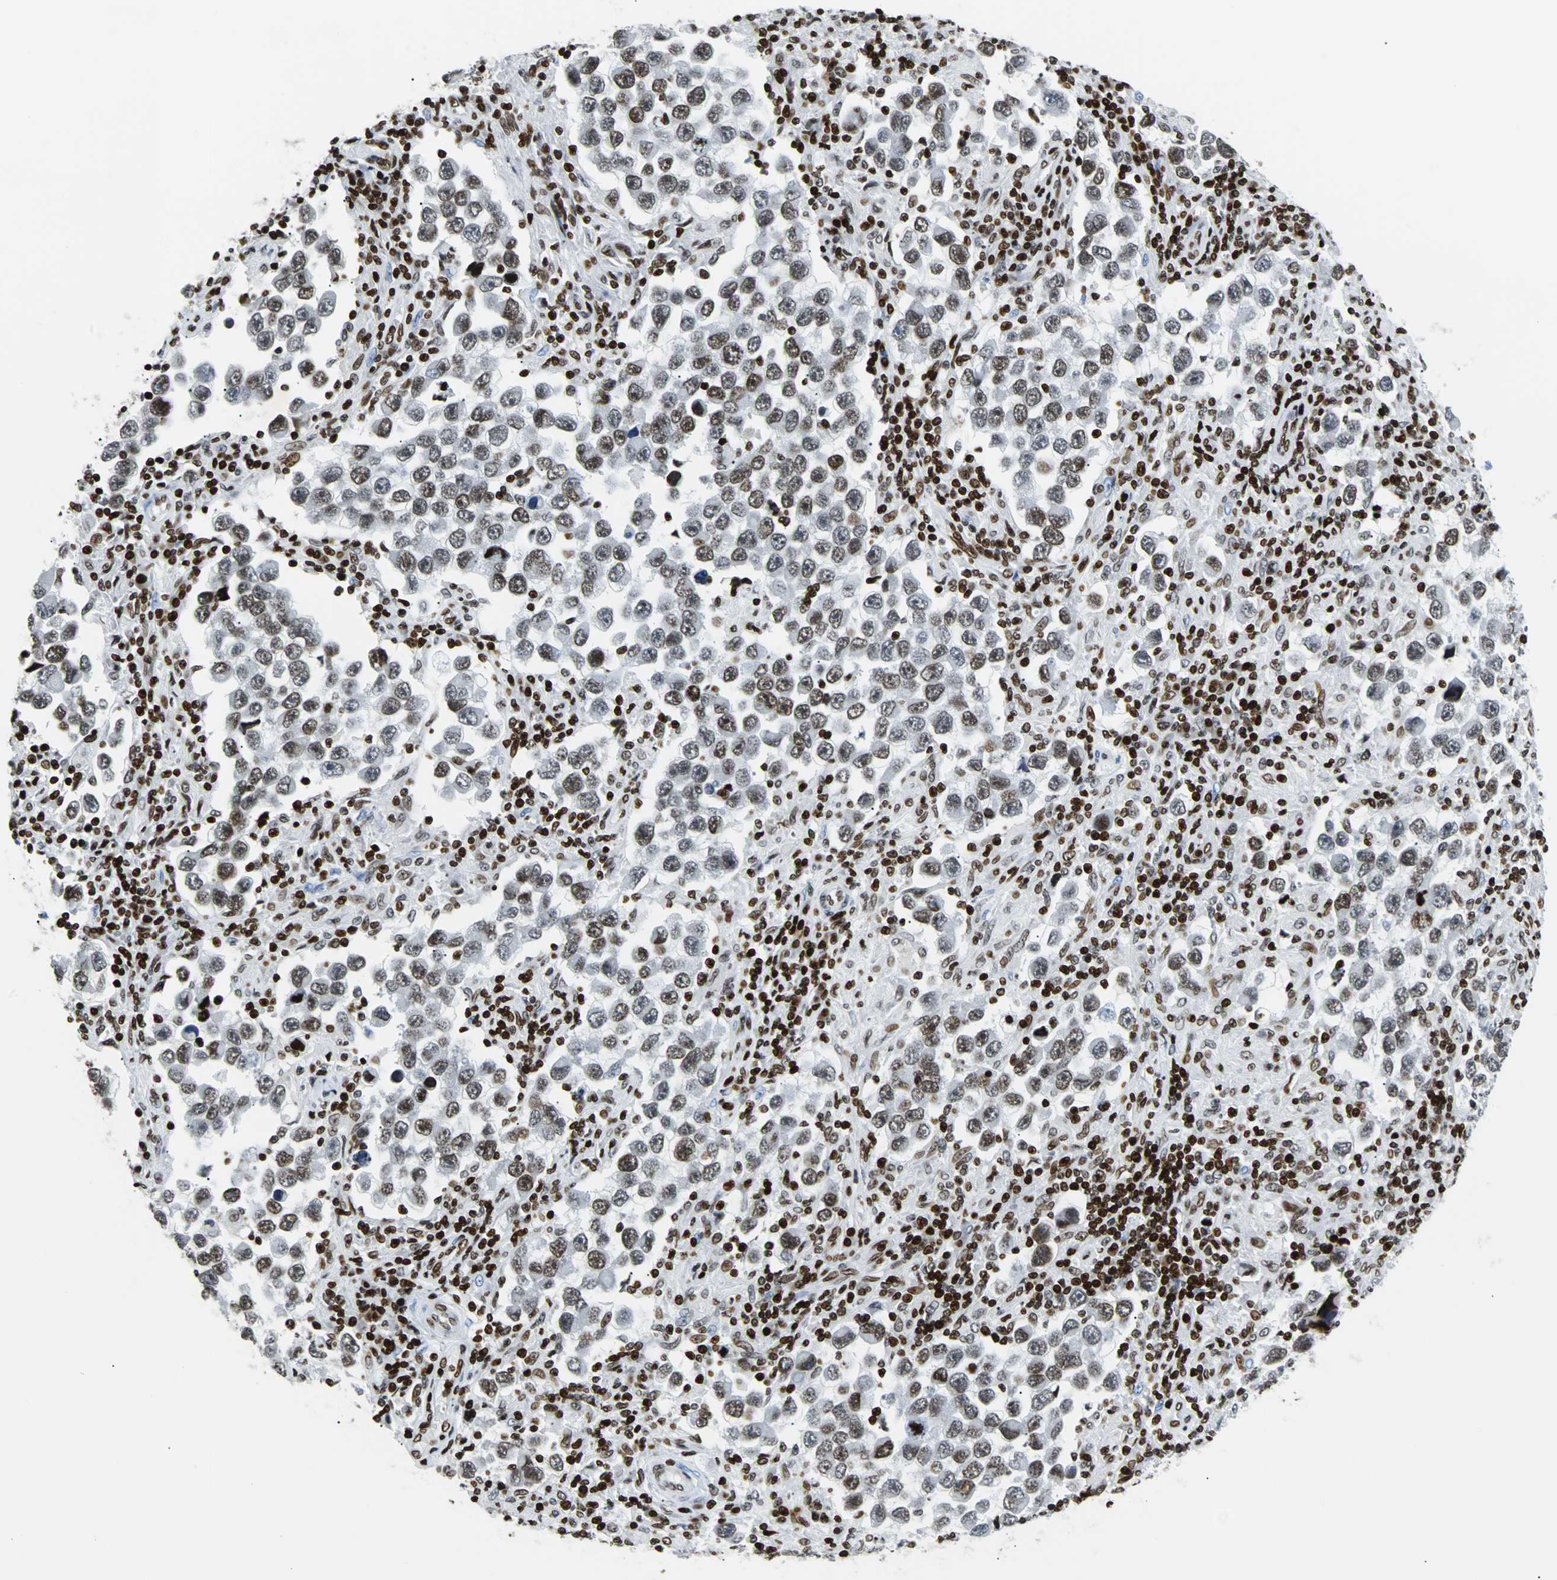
{"staining": {"intensity": "moderate", "quantity": "25%-75%", "location": "nuclear"}, "tissue": "testis cancer", "cell_type": "Tumor cells", "image_type": "cancer", "snomed": [{"axis": "morphology", "description": "Carcinoma, Embryonal, NOS"}, {"axis": "topography", "description": "Testis"}], "caption": "Testis cancer stained with immunohistochemistry demonstrates moderate nuclear positivity in approximately 25%-75% of tumor cells.", "gene": "ZNF131", "patient": {"sex": "male", "age": 21}}